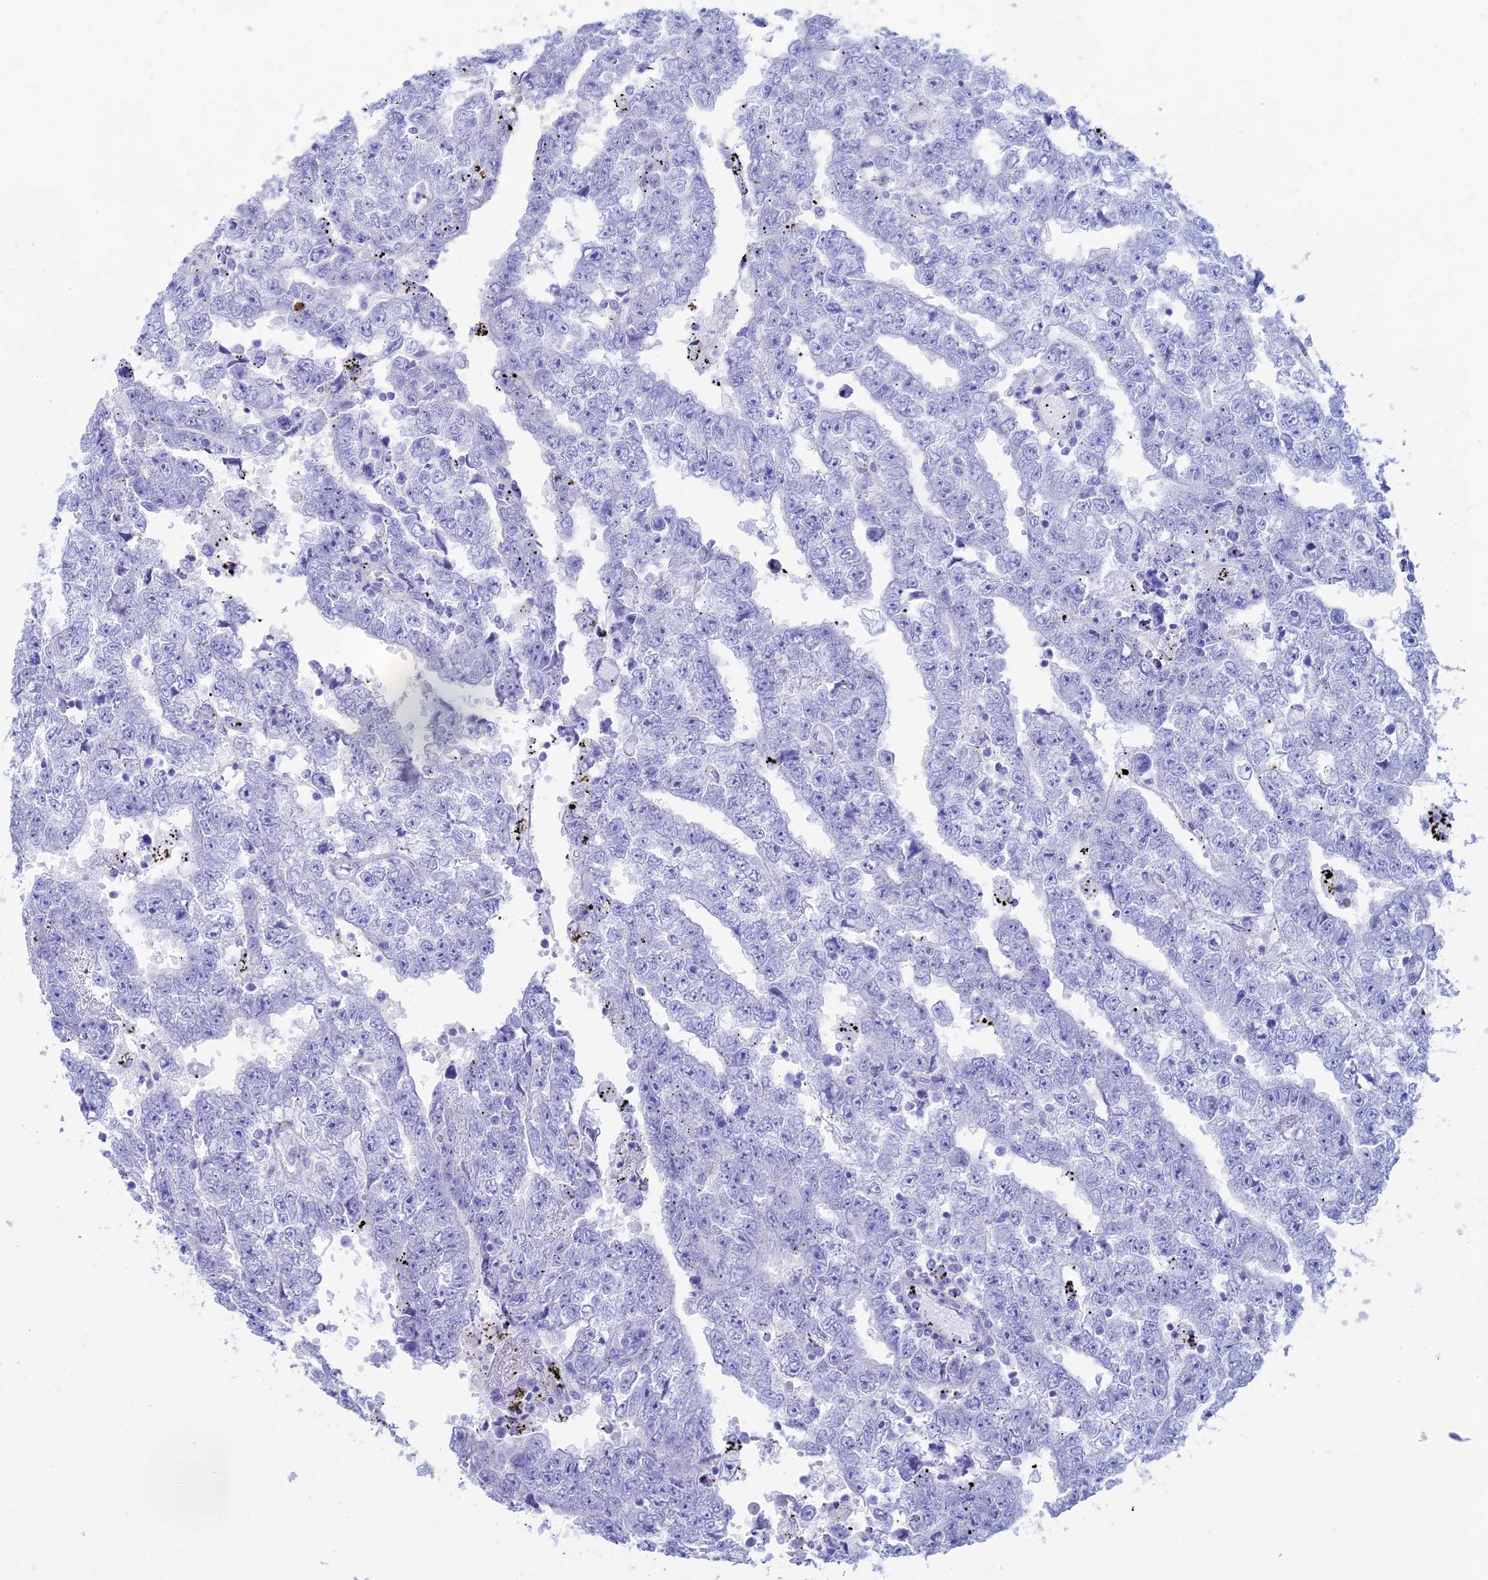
{"staining": {"intensity": "negative", "quantity": "none", "location": "none"}, "tissue": "testis cancer", "cell_type": "Tumor cells", "image_type": "cancer", "snomed": [{"axis": "morphology", "description": "Carcinoma, Embryonal, NOS"}, {"axis": "topography", "description": "Testis"}], "caption": "IHC photomicrograph of neoplastic tissue: embryonal carcinoma (testis) stained with DAB demonstrates no significant protein expression in tumor cells.", "gene": "OR2AE1", "patient": {"sex": "male", "age": 25}}